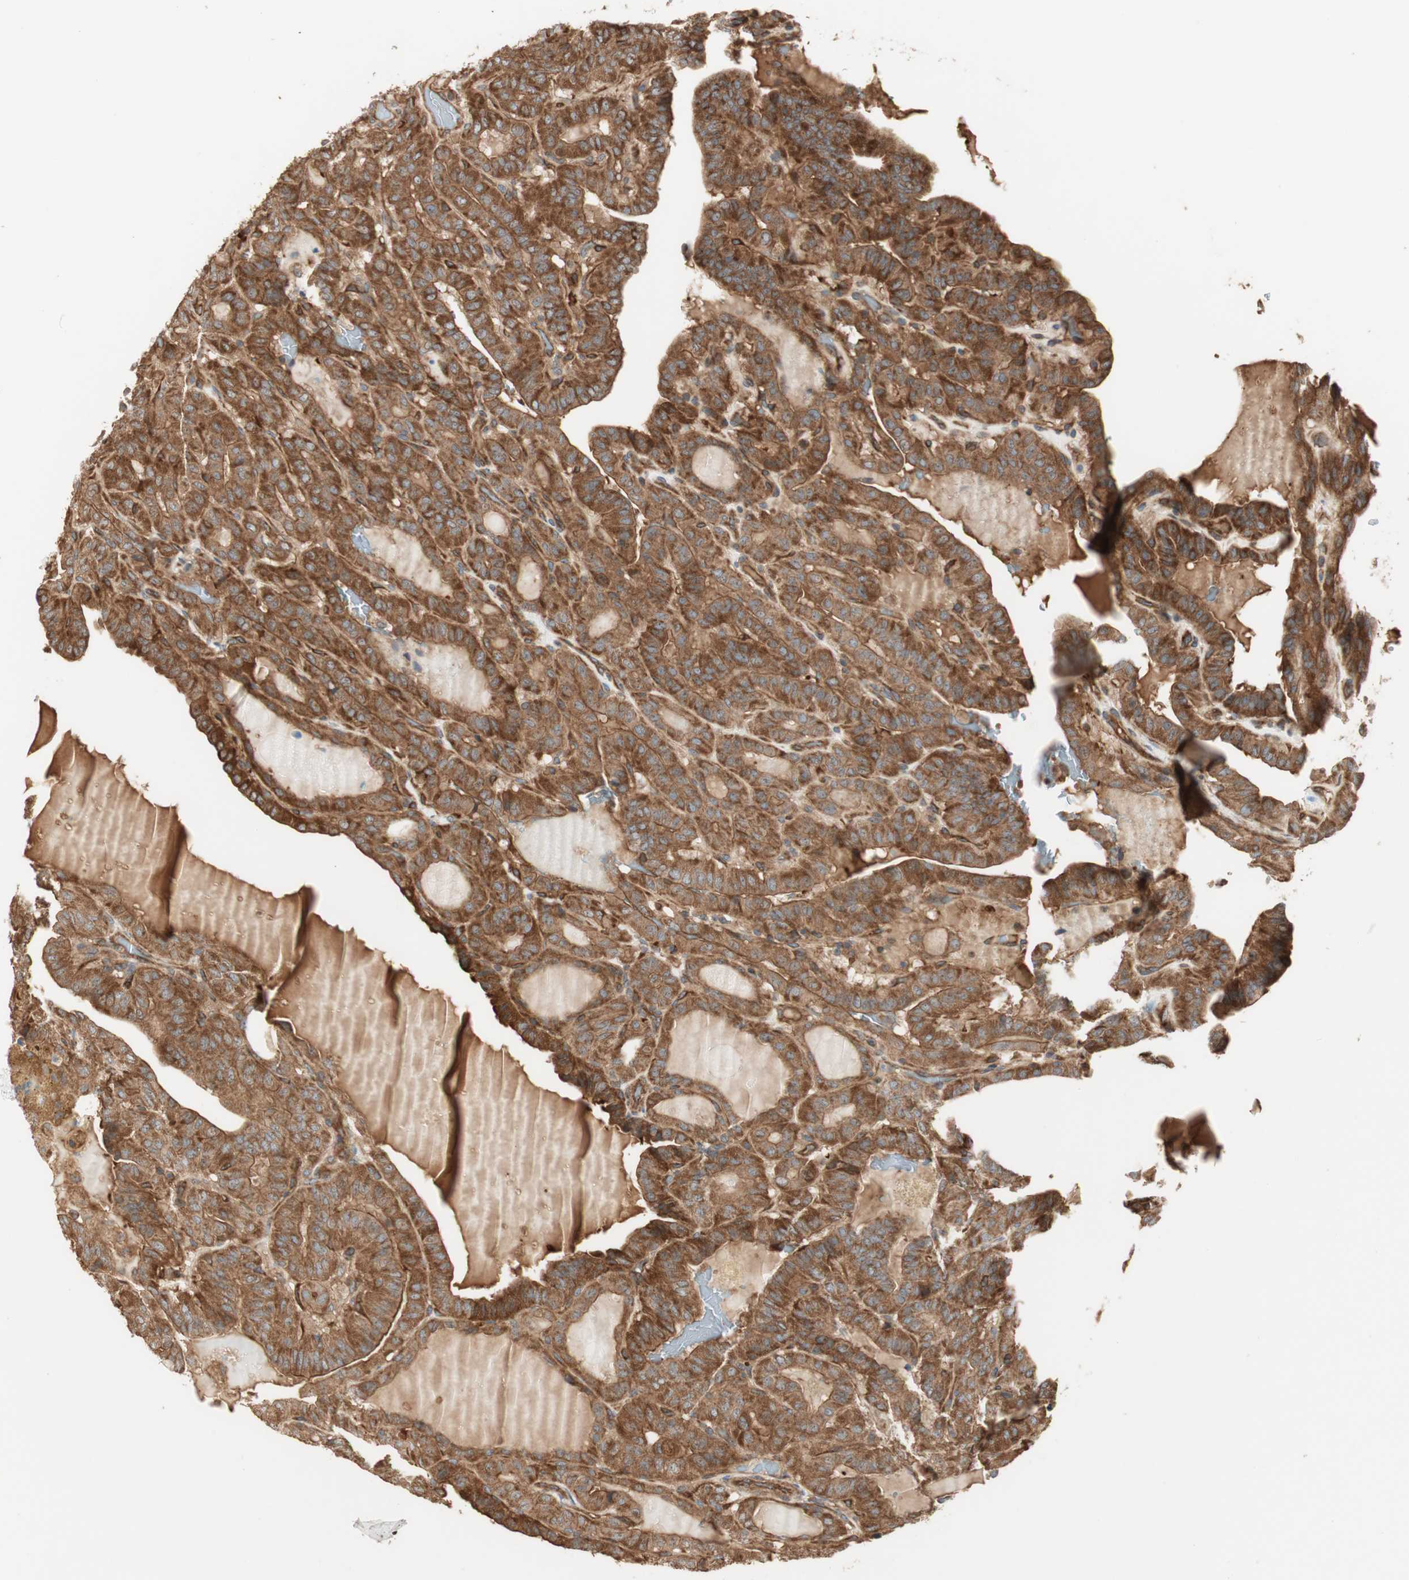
{"staining": {"intensity": "strong", "quantity": ">75%", "location": "cytoplasmic/membranous"}, "tissue": "thyroid cancer", "cell_type": "Tumor cells", "image_type": "cancer", "snomed": [{"axis": "morphology", "description": "Papillary adenocarcinoma, NOS"}, {"axis": "topography", "description": "Thyroid gland"}], "caption": "There is high levels of strong cytoplasmic/membranous expression in tumor cells of papillary adenocarcinoma (thyroid), as demonstrated by immunohistochemical staining (brown color).", "gene": "CTTNBP2NL", "patient": {"sex": "male", "age": 77}}